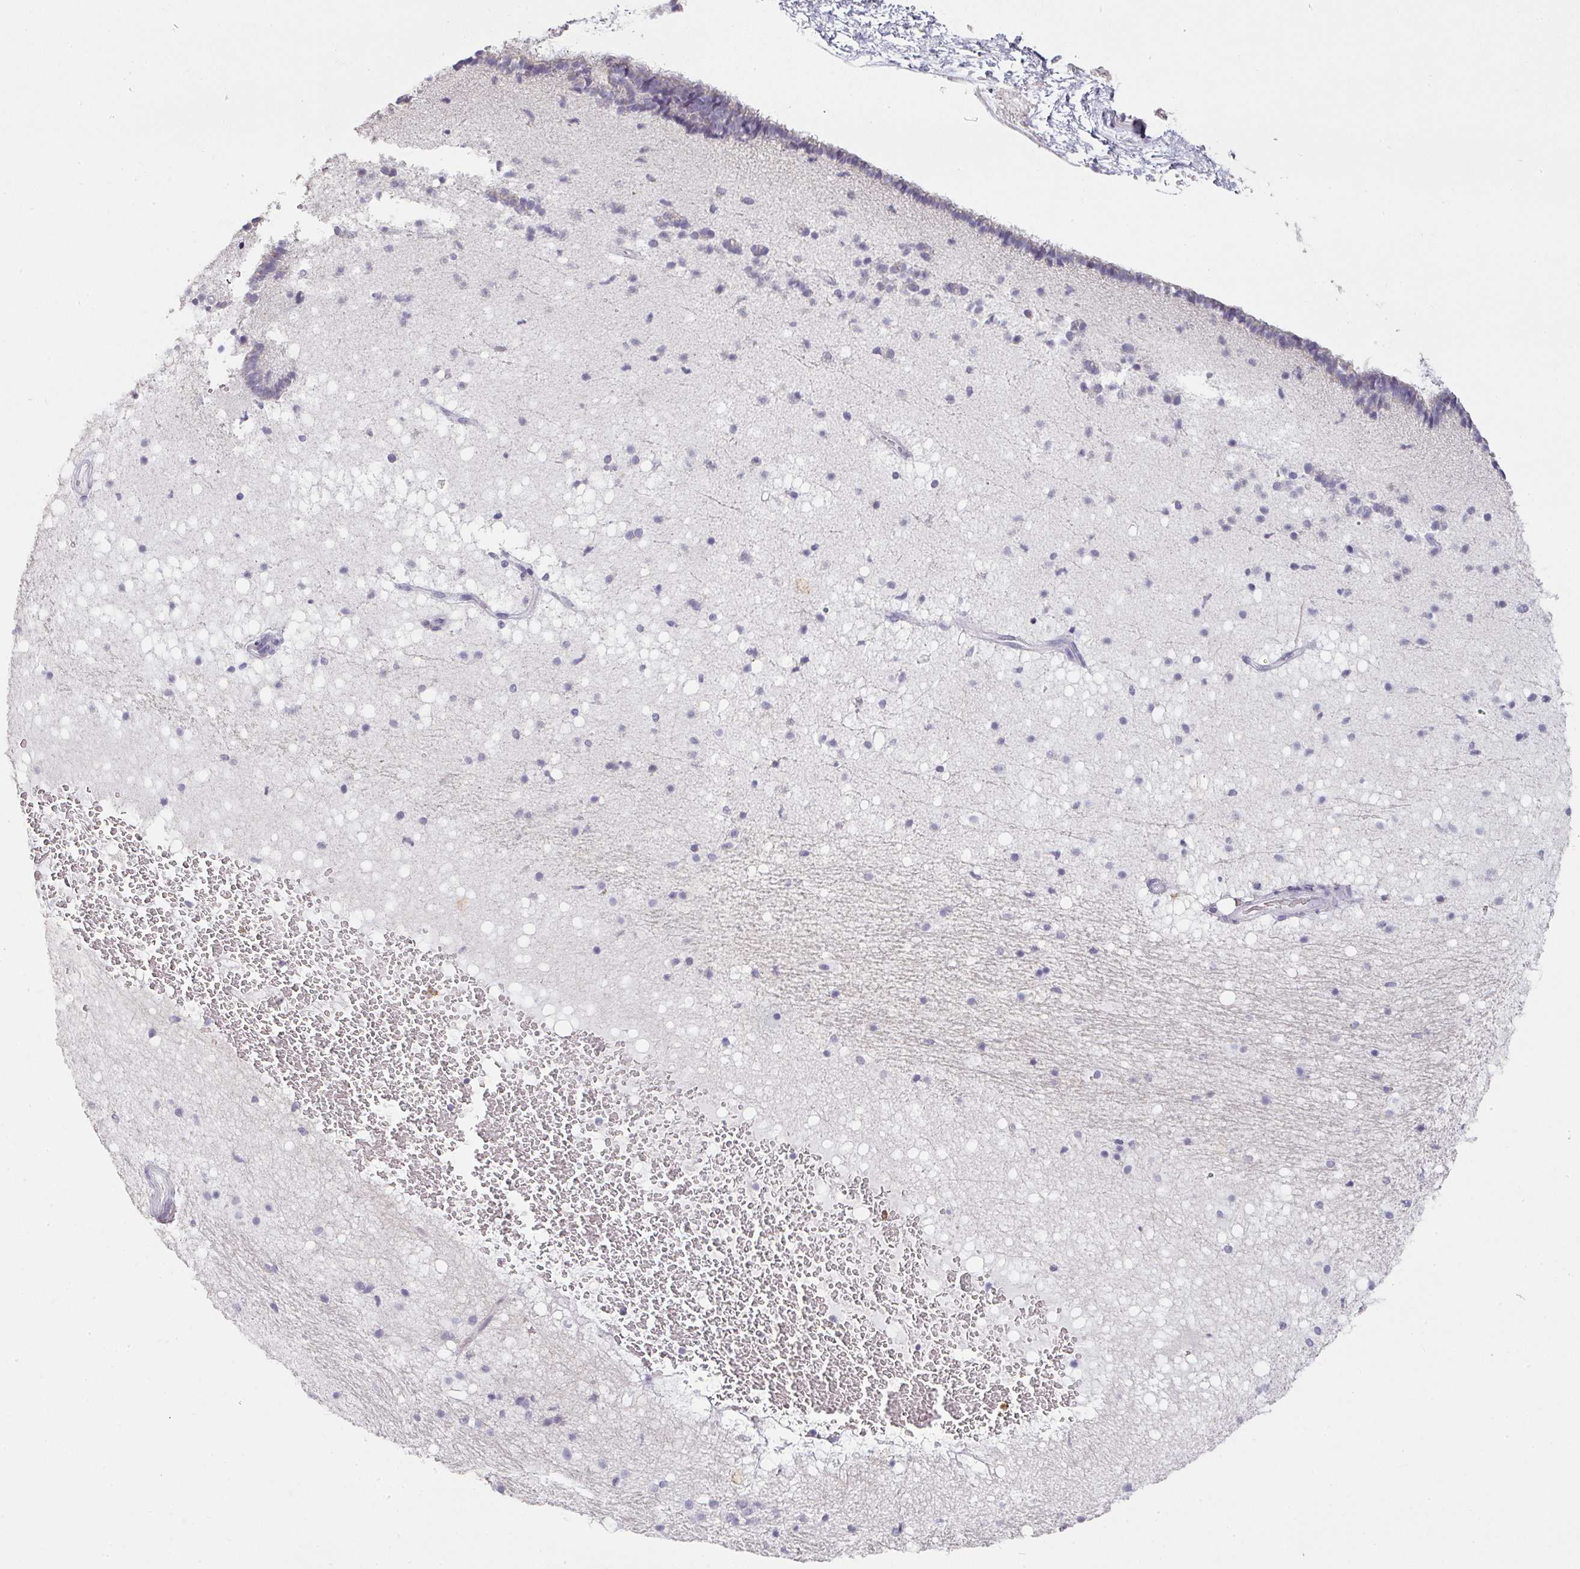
{"staining": {"intensity": "negative", "quantity": "none", "location": "none"}, "tissue": "caudate", "cell_type": "Glial cells", "image_type": "normal", "snomed": [{"axis": "morphology", "description": "Normal tissue, NOS"}, {"axis": "topography", "description": "Lateral ventricle wall"}], "caption": "A histopathology image of caudate stained for a protein reveals no brown staining in glial cells.", "gene": "CAMP", "patient": {"sex": "male", "age": 37}}